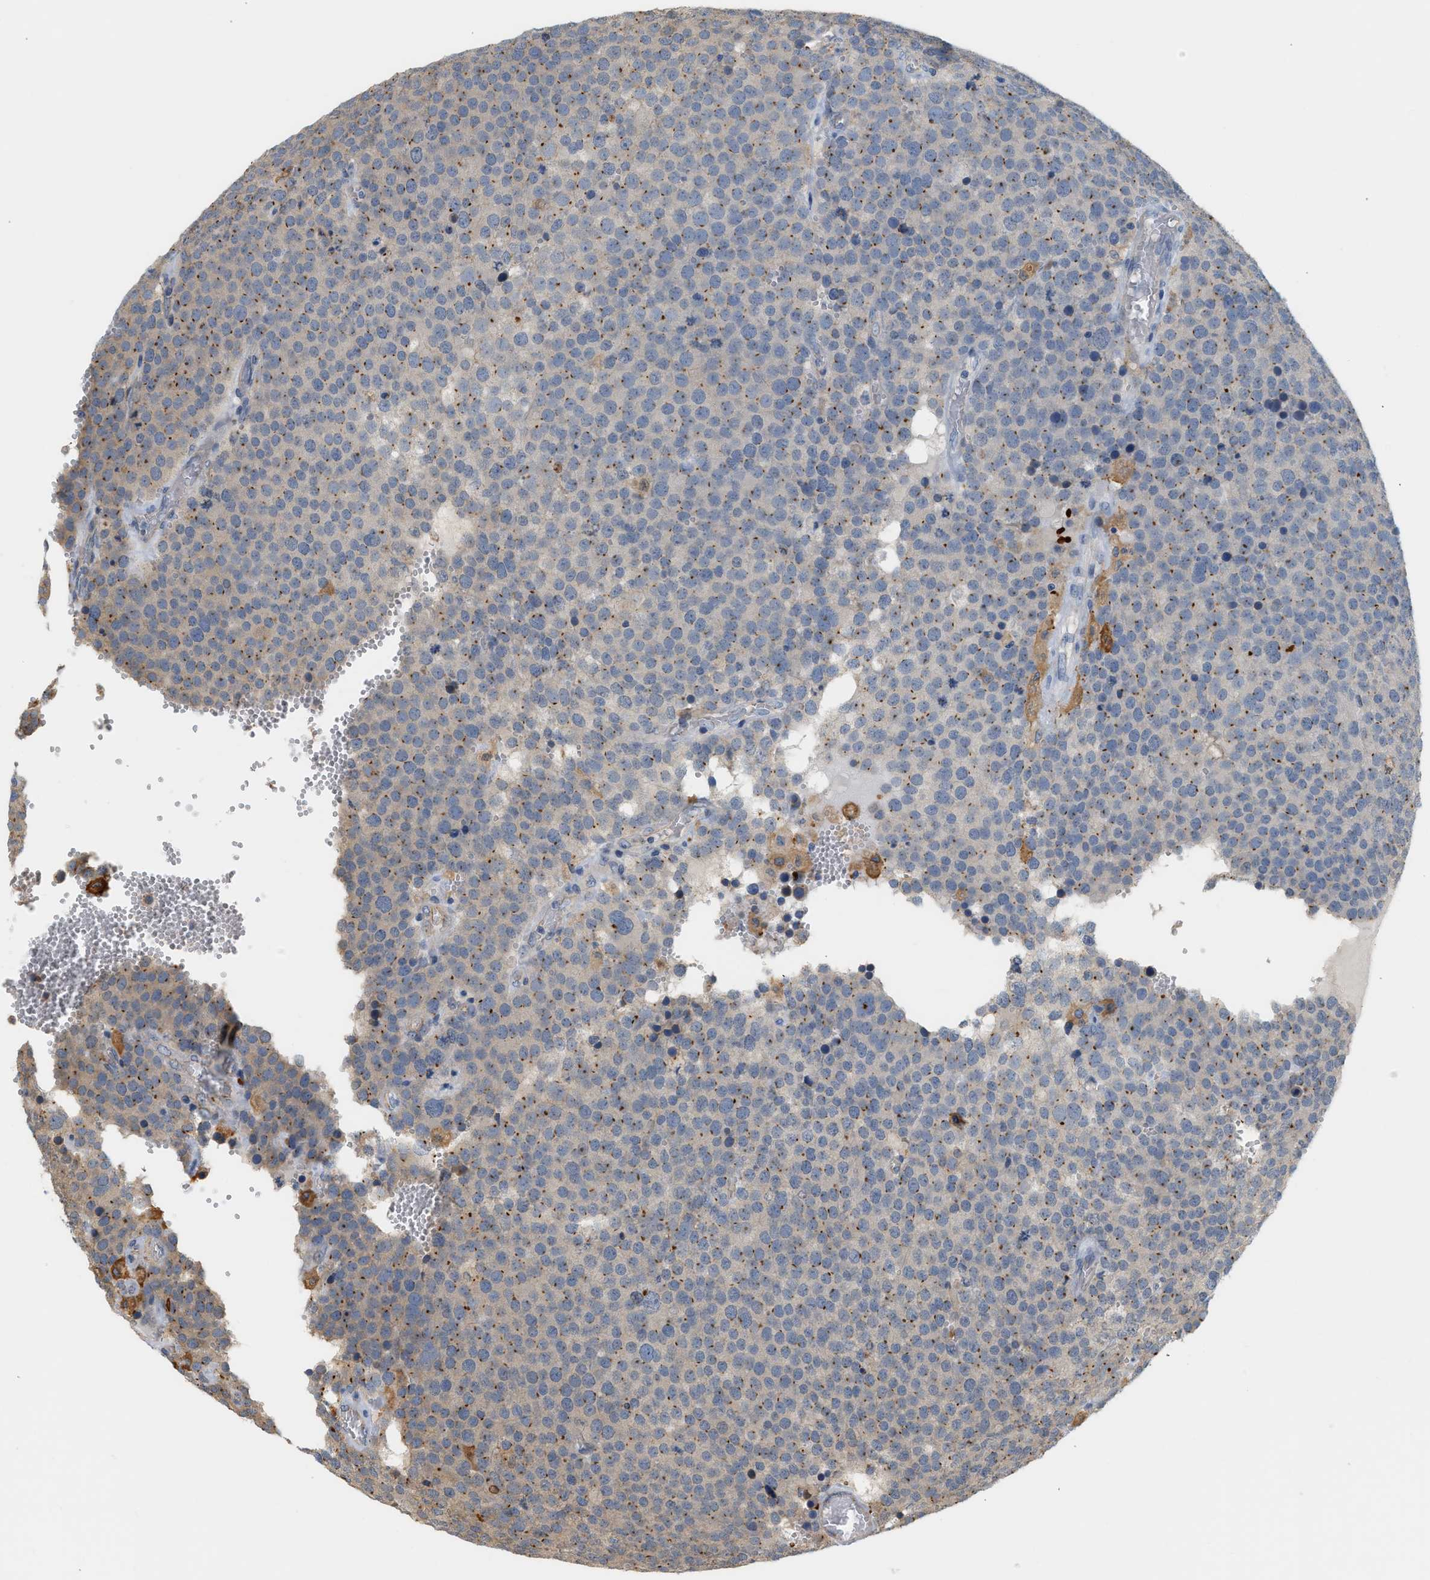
{"staining": {"intensity": "moderate", "quantity": "25%-75%", "location": "cytoplasmic/membranous"}, "tissue": "testis cancer", "cell_type": "Tumor cells", "image_type": "cancer", "snomed": [{"axis": "morphology", "description": "Normal tissue, NOS"}, {"axis": "morphology", "description": "Seminoma, NOS"}, {"axis": "topography", "description": "Testis"}], "caption": "A histopathology image showing moderate cytoplasmic/membranous expression in about 25%-75% of tumor cells in seminoma (testis), as visualized by brown immunohistochemical staining.", "gene": "CTXN1", "patient": {"sex": "male", "age": 71}}